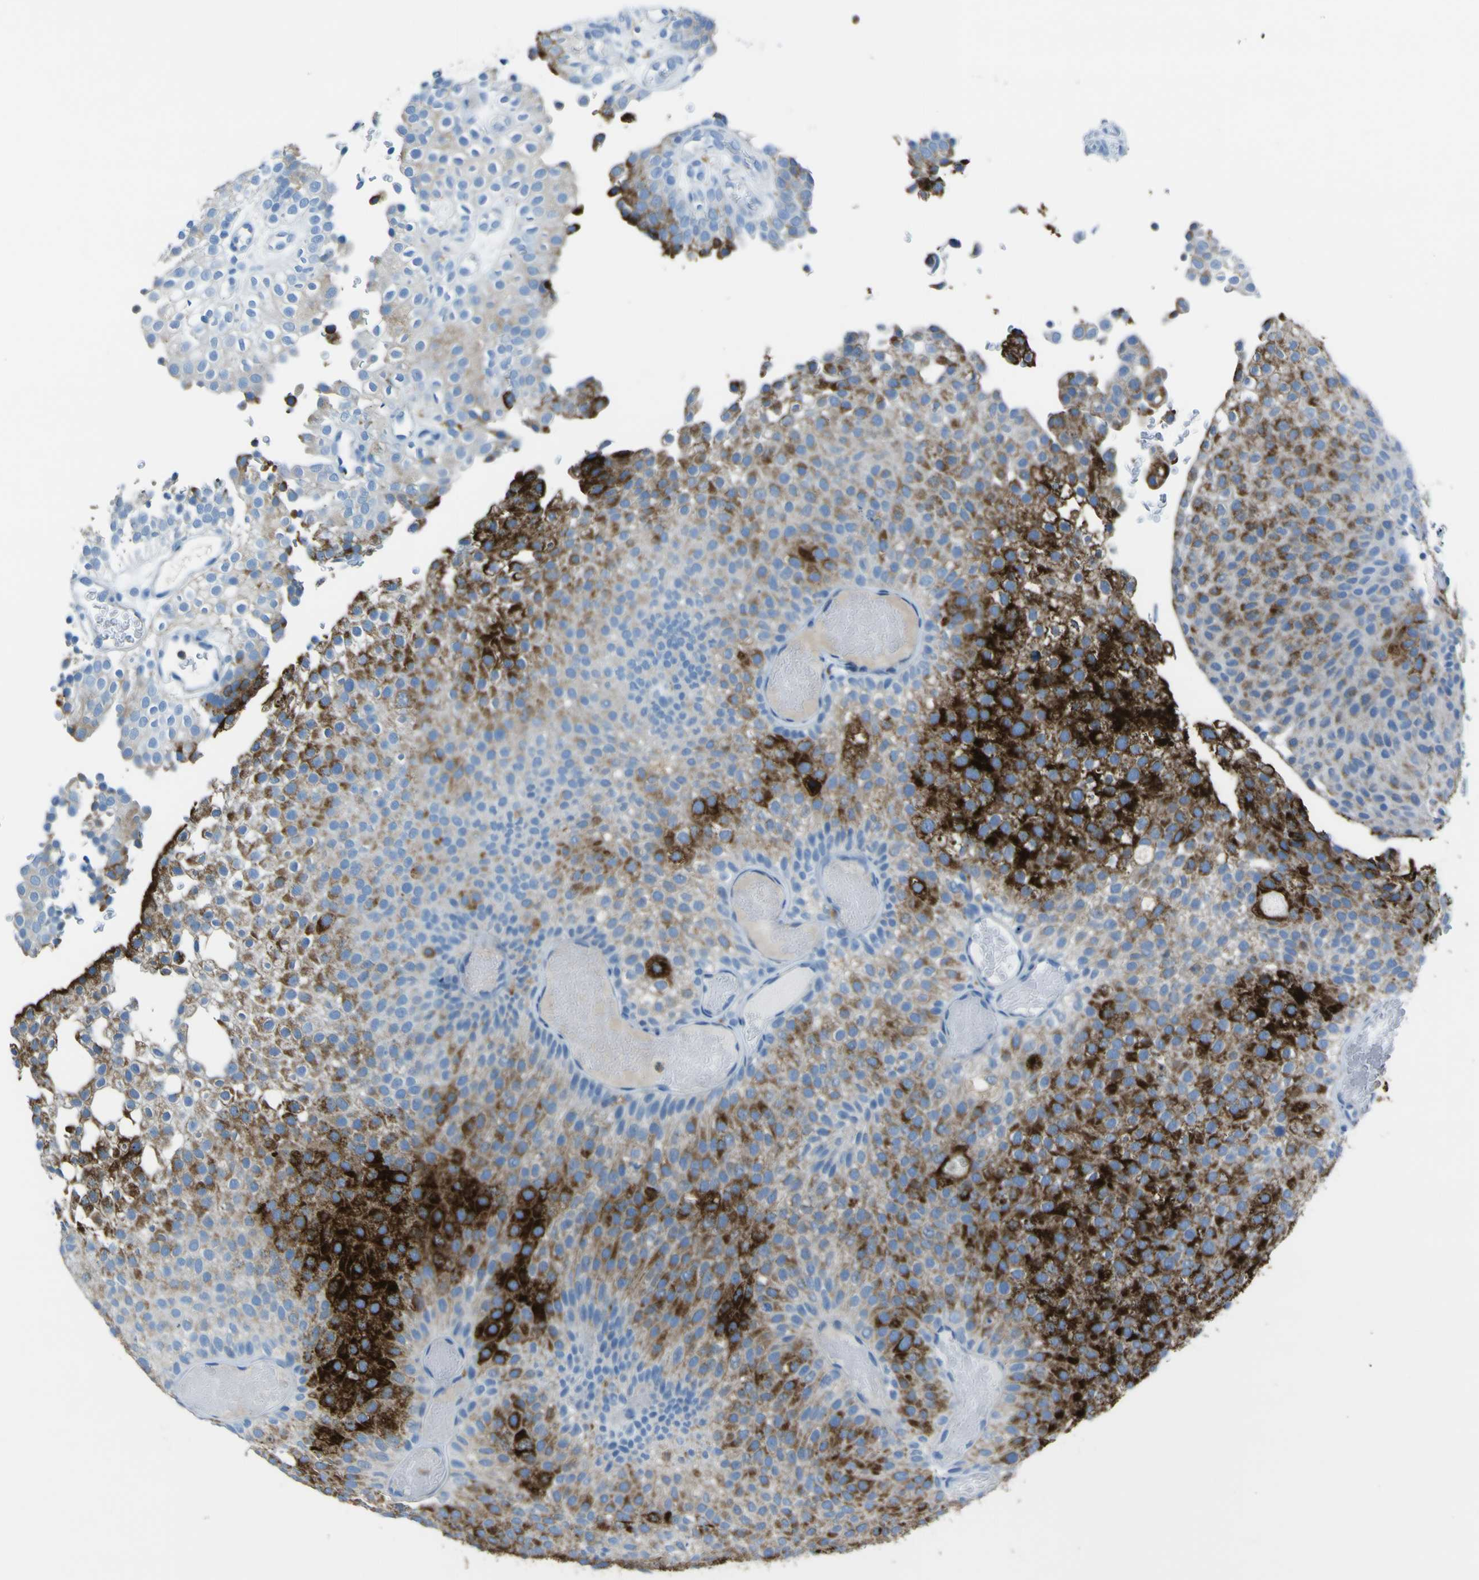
{"staining": {"intensity": "strong", "quantity": "25%-75%", "location": "cytoplasmic/membranous"}, "tissue": "urothelial cancer", "cell_type": "Tumor cells", "image_type": "cancer", "snomed": [{"axis": "morphology", "description": "Urothelial carcinoma, Low grade"}, {"axis": "topography", "description": "Urinary bladder"}], "caption": "This is a micrograph of immunohistochemistry staining of urothelial carcinoma (low-grade), which shows strong staining in the cytoplasmic/membranous of tumor cells.", "gene": "ACSL1", "patient": {"sex": "male", "age": 78}}